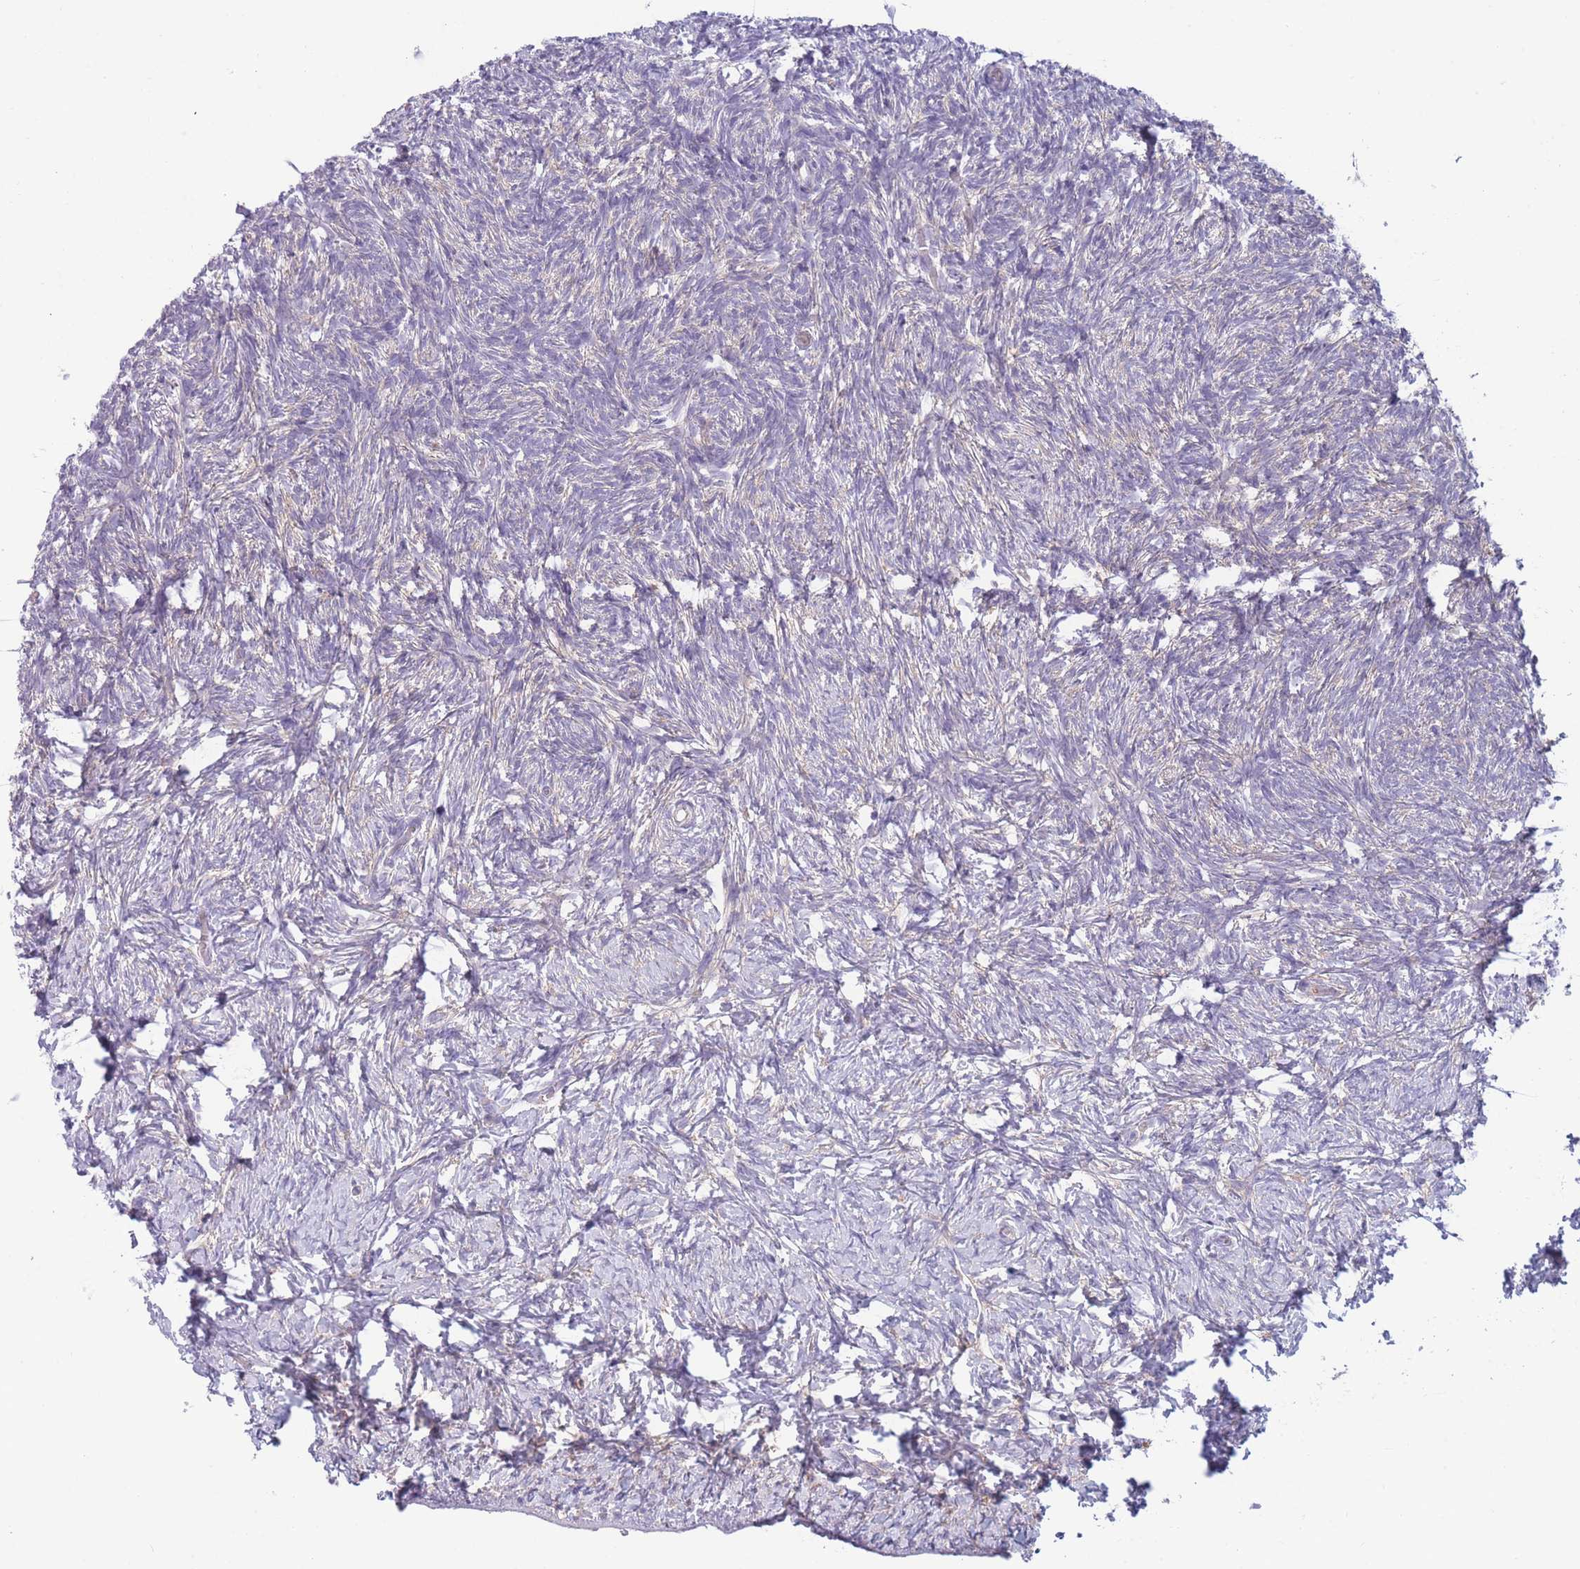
{"staining": {"intensity": "negative", "quantity": "none", "location": "none"}, "tissue": "ovary", "cell_type": "Ovarian stroma cells", "image_type": "normal", "snomed": [{"axis": "morphology", "description": "Normal tissue, NOS"}, {"axis": "topography", "description": "Ovary"}], "caption": "An immunohistochemistry histopathology image of normal ovary is shown. There is no staining in ovarian stroma cells of ovary.", "gene": "NDUFAF6", "patient": {"sex": "female", "age": 39}}